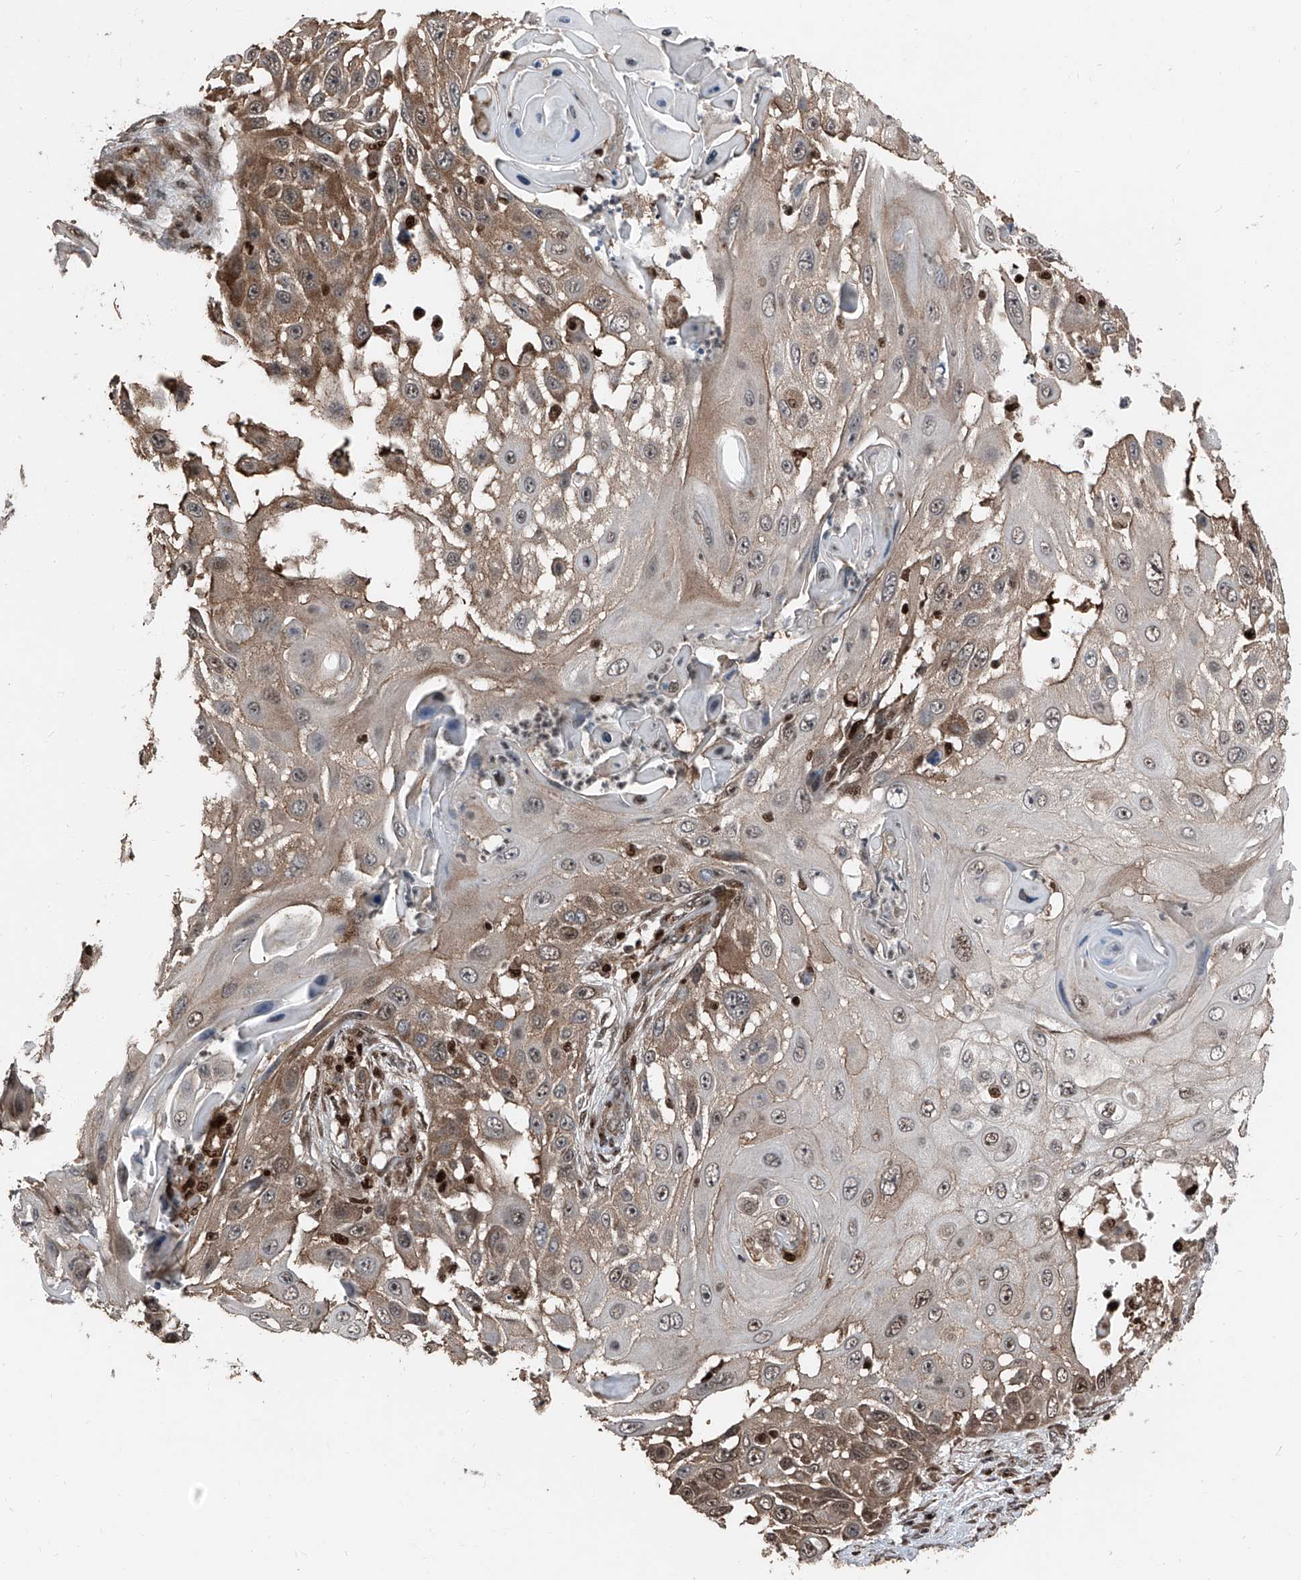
{"staining": {"intensity": "moderate", "quantity": ">75%", "location": "cytoplasmic/membranous,nuclear"}, "tissue": "skin cancer", "cell_type": "Tumor cells", "image_type": "cancer", "snomed": [{"axis": "morphology", "description": "Squamous cell carcinoma, NOS"}, {"axis": "topography", "description": "Skin"}], "caption": "Tumor cells exhibit medium levels of moderate cytoplasmic/membranous and nuclear positivity in approximately >75% of cells in squamous cell carcinoma (skin). (IHC, brightfield microscopy, high magnification).", "gene": "FKBP5", "patient": {"sex": "female", "age": 44}}